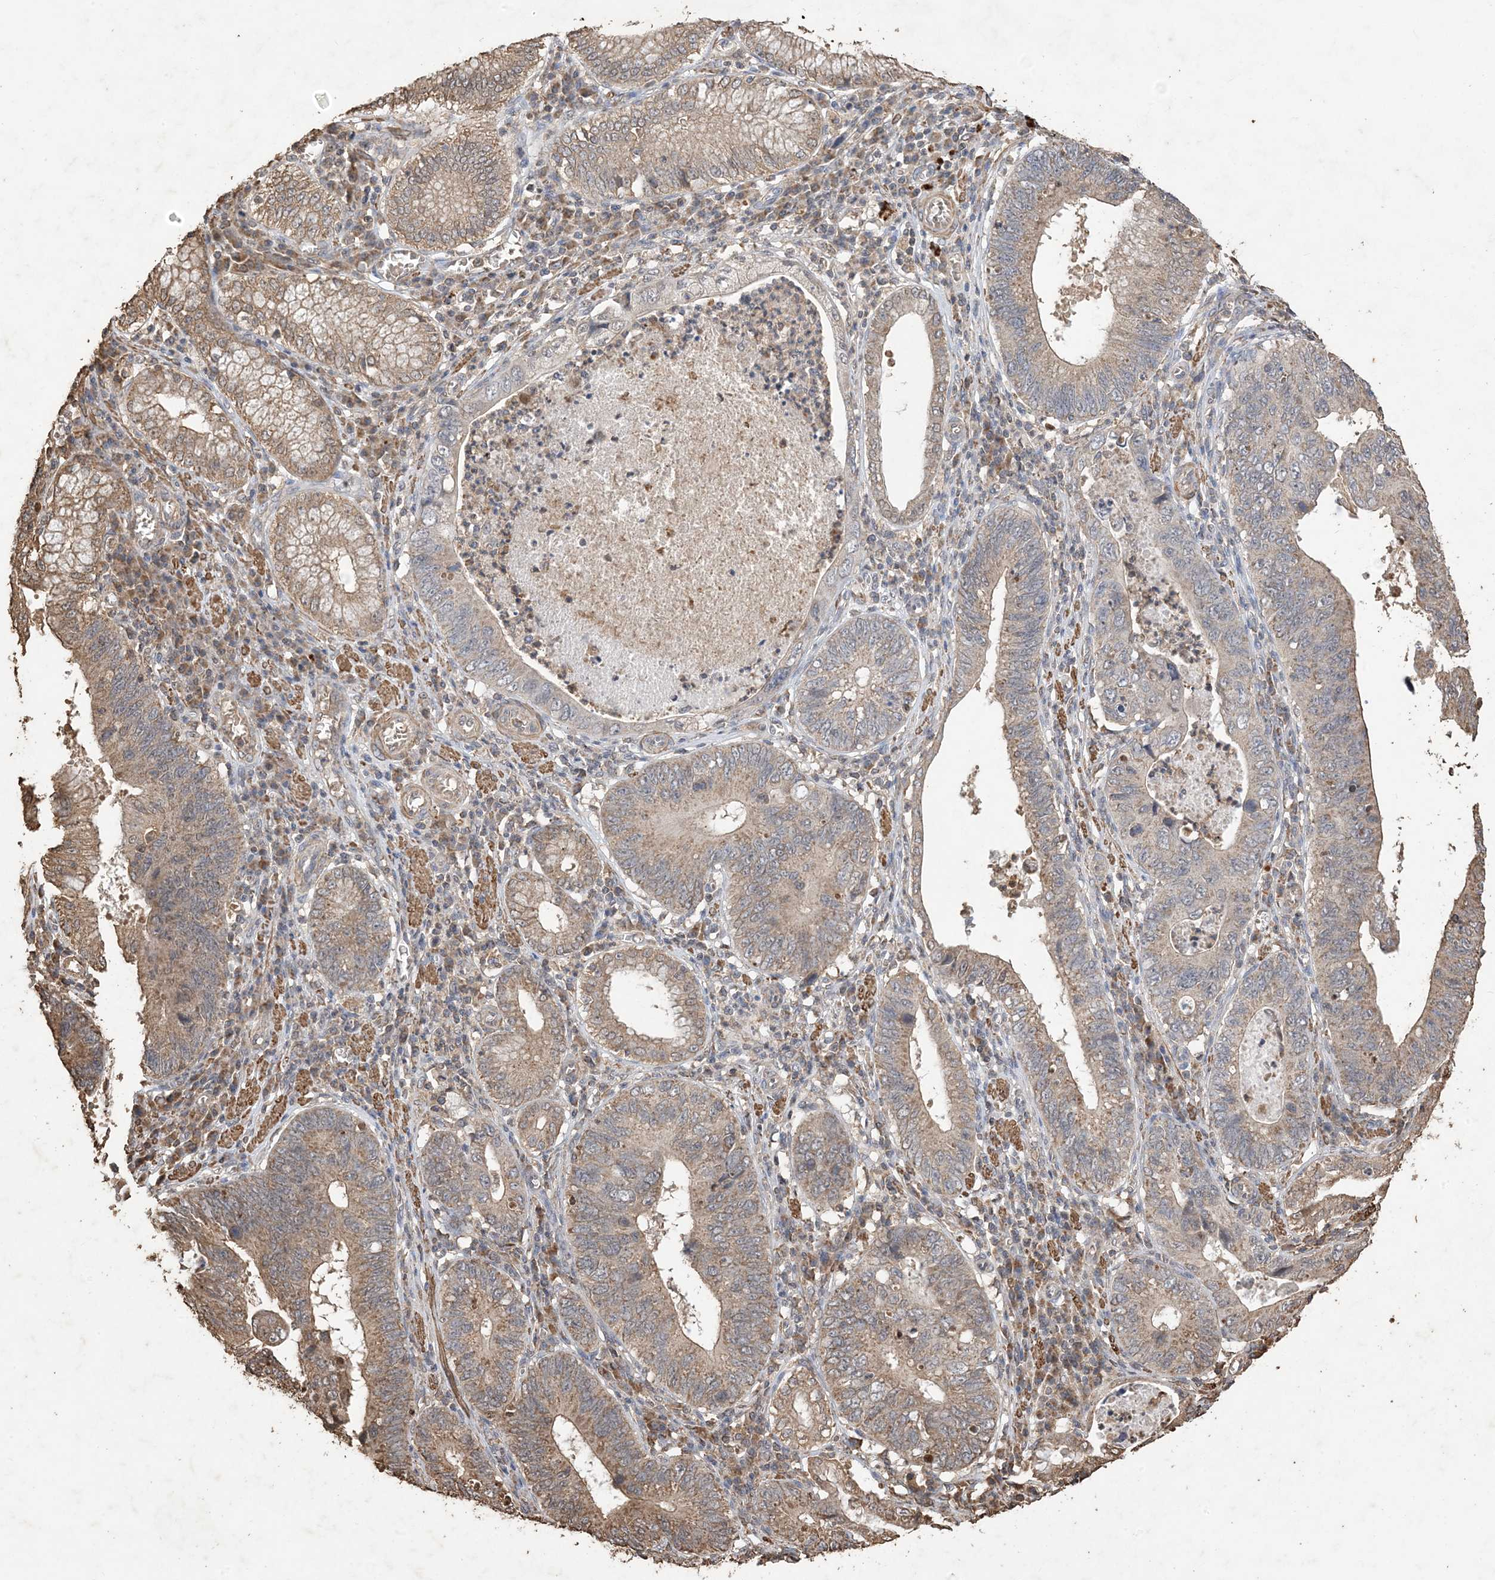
{"staining": {"intensity": "moderate", "quantity": ">75%", "location": "cytoplasmic/membranous"}, "tissue": "stomach cancer", "cell_type": "Tumor cells", "image_type": "cancer", "snomed": [{"axis": "morphology", "description": "Adenocarcinoma, NOS"}, {"axis": "topography", "description": "Stomach"}], "caption": "Immunohistochemical staining of human stomach cancer demonstrates medium levels of moderate cytoplasmic/membranous protein expression in about >75% of tumor cells.", "gene": "HPS4", "patient": {"sex": "male", "age": 59}}